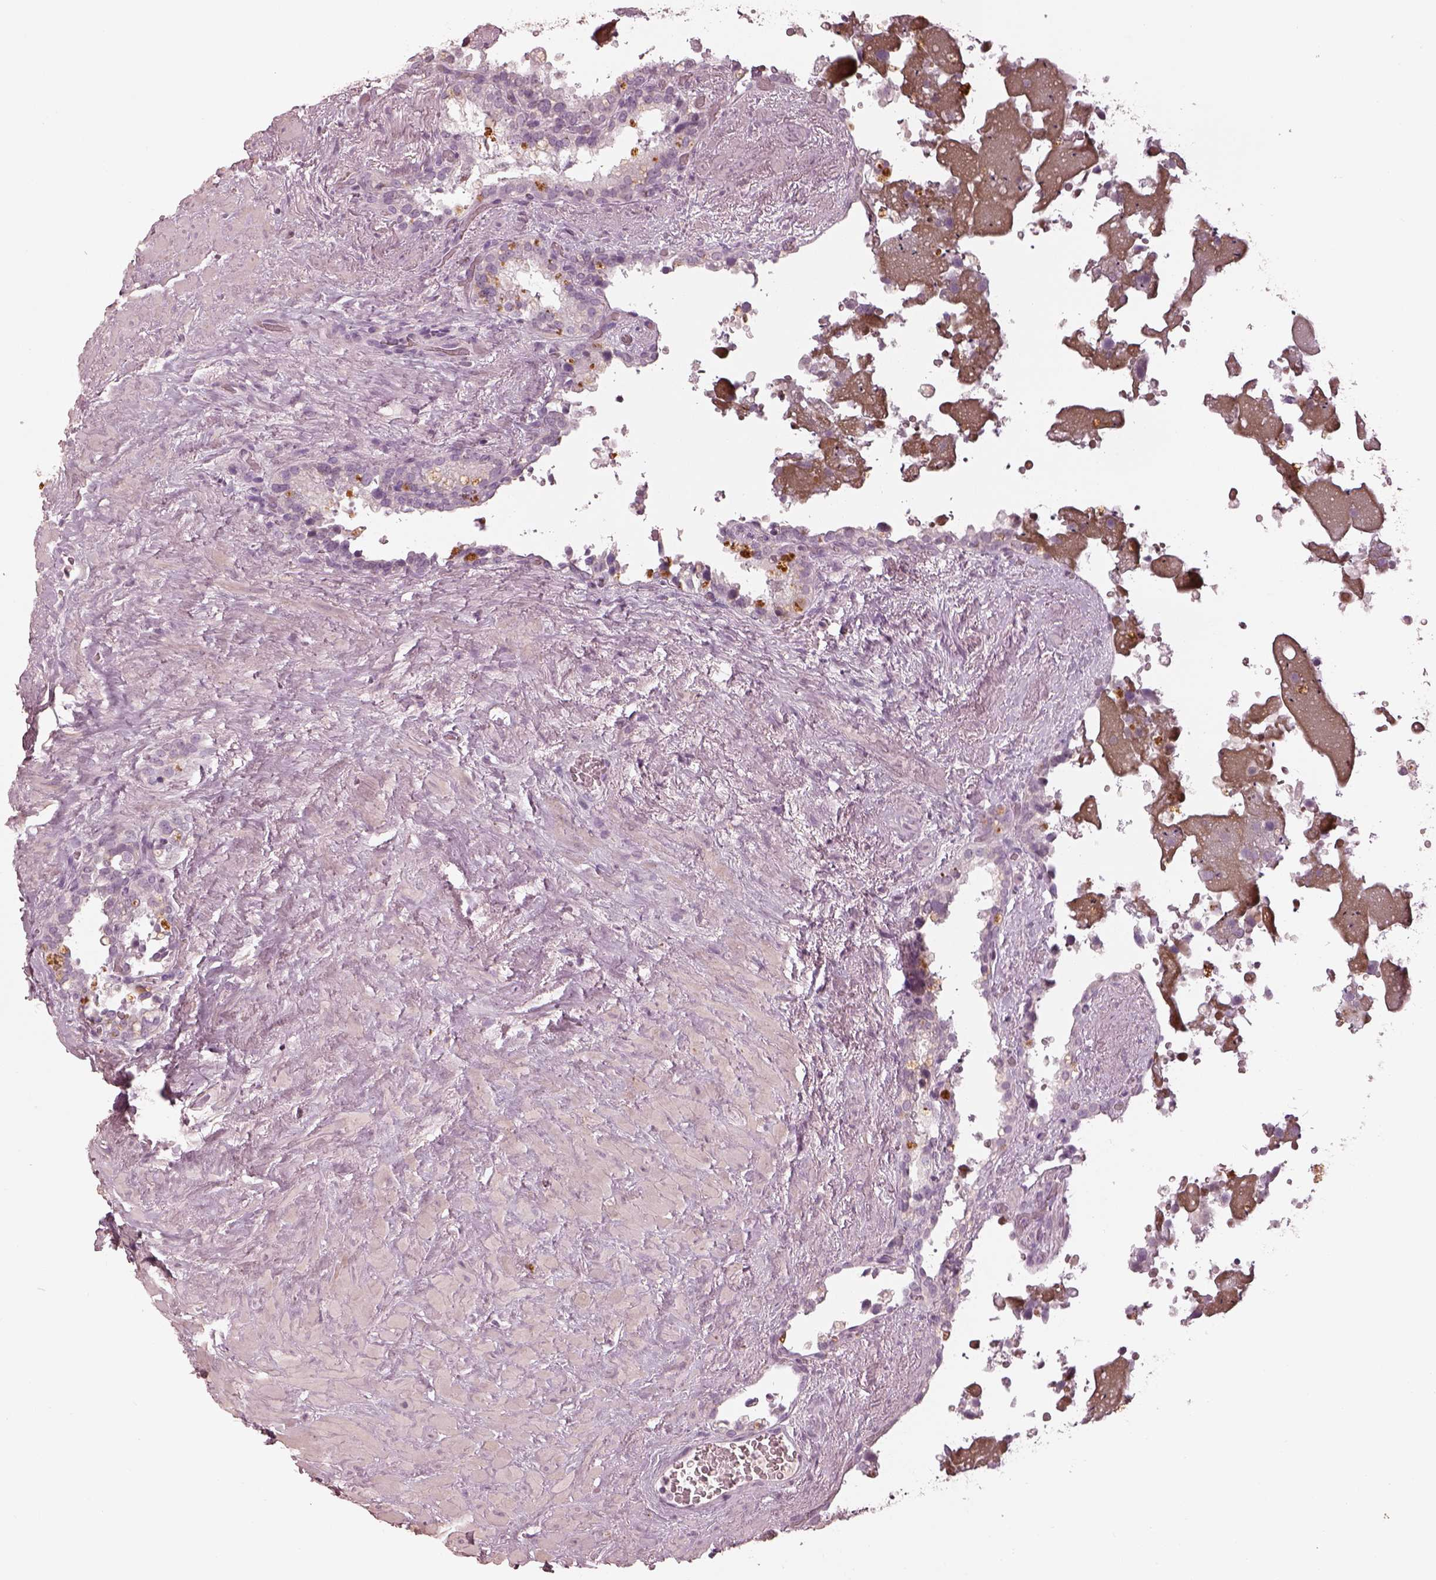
{"staining": {"intensity": "negative", "quantity": "none", "location": "none"}, "tissue": "seminal vesicle", "cell_type": "Glandular cells", "image_type": "normal", "snomed": [{"axis": "morphology", "description": "Normal tissue, NOS"}, {"axis": "topography", "description": "Seminal veicle"}], "caption": "A micrograph of seminal vesicle stained for a protein exhibits no brown staining in glandular cells. Brightfield microscopy of immunohistochemistry (IHC) stained with DAB (brown) and hematoxylin (blue), captured at high magnification.", "gene": "SPATA6L", "patient": {"sex": "male", "age": 71}}